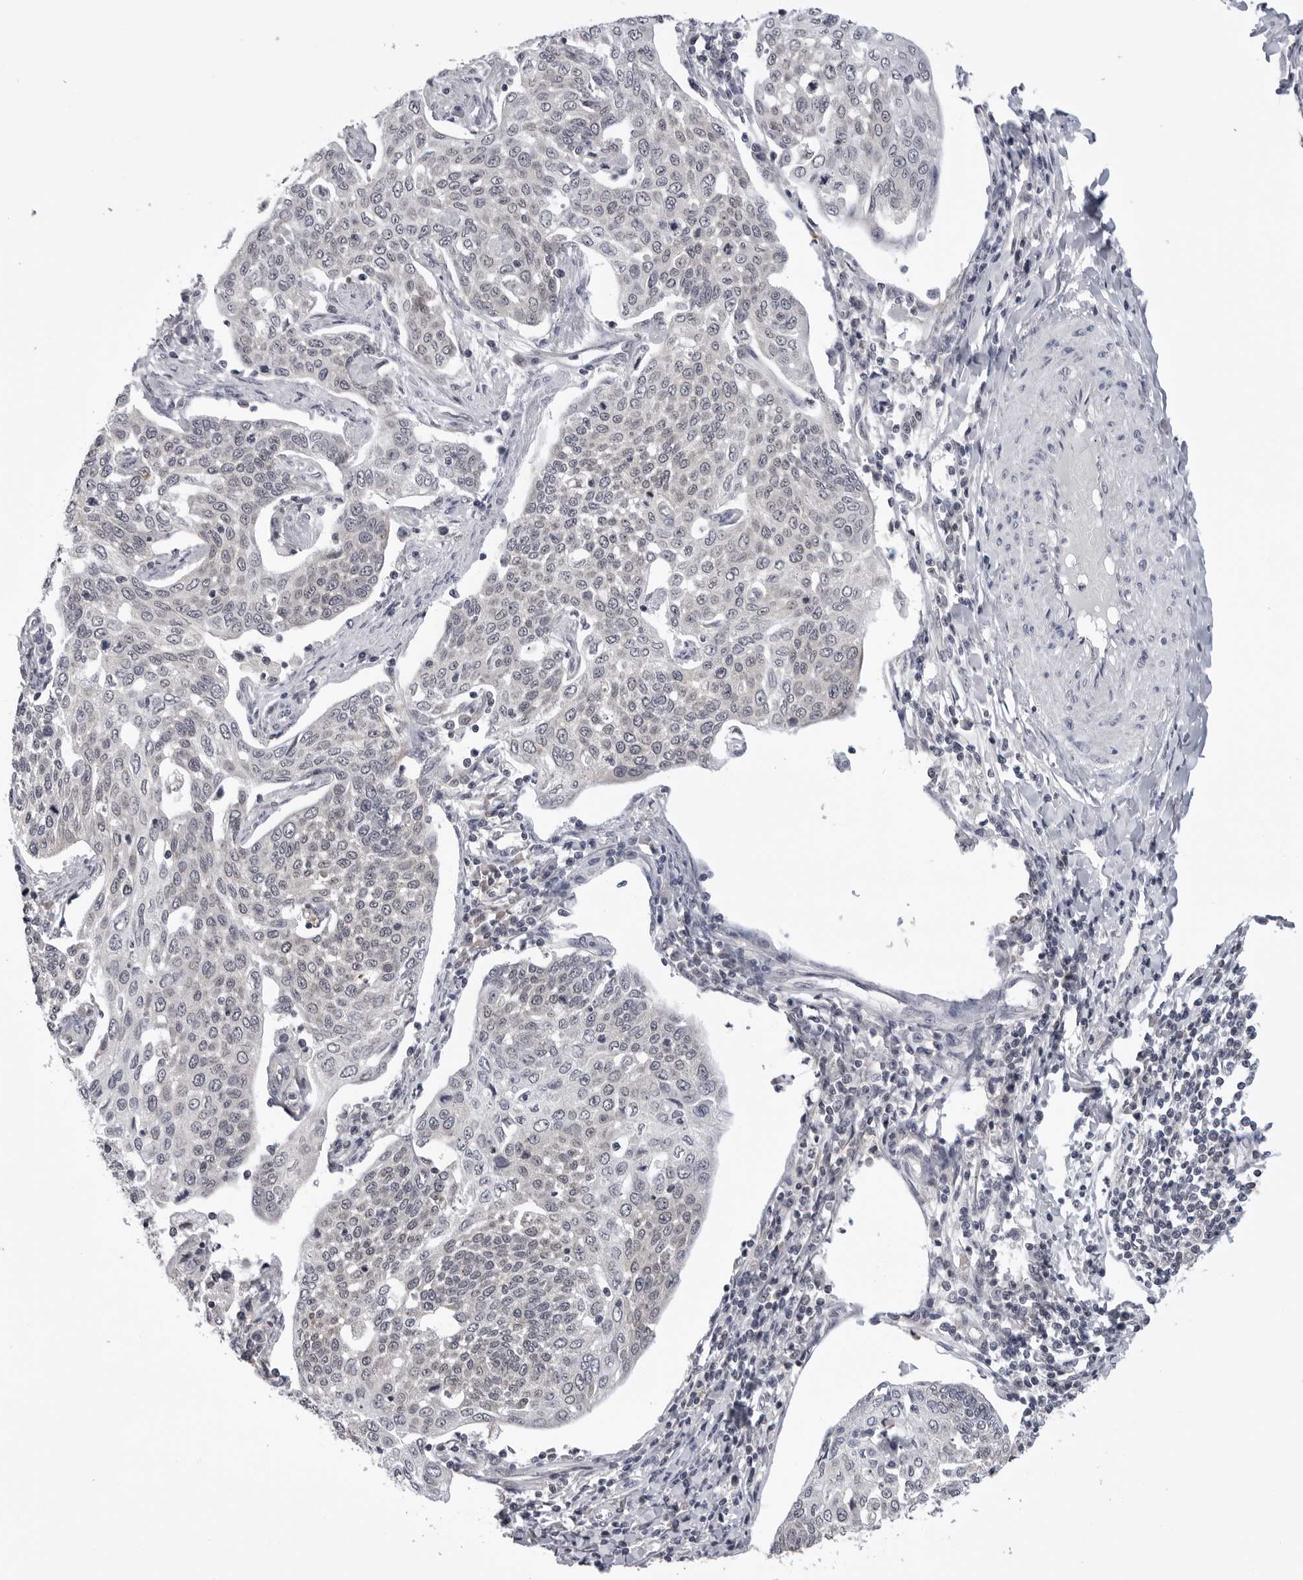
{"staining": {"intensity": "negative", "quantity": "none", "location": "none"}, "tissue": "cervical cancer", "cell_type": "Tumor cells", "image_type": "cancer", "snomed": [{"axis": "morphology", "description": "Squamous cell carcinoma, NOS"}, {"axis": "topography", "description": "Cervix"}], "caption": "IHC of cervical cancer (squamous cell carcinoma) reveals no staining in tumor cells.", "gene": "CDK20", "patient": {"sex": "female", "age": 34}}